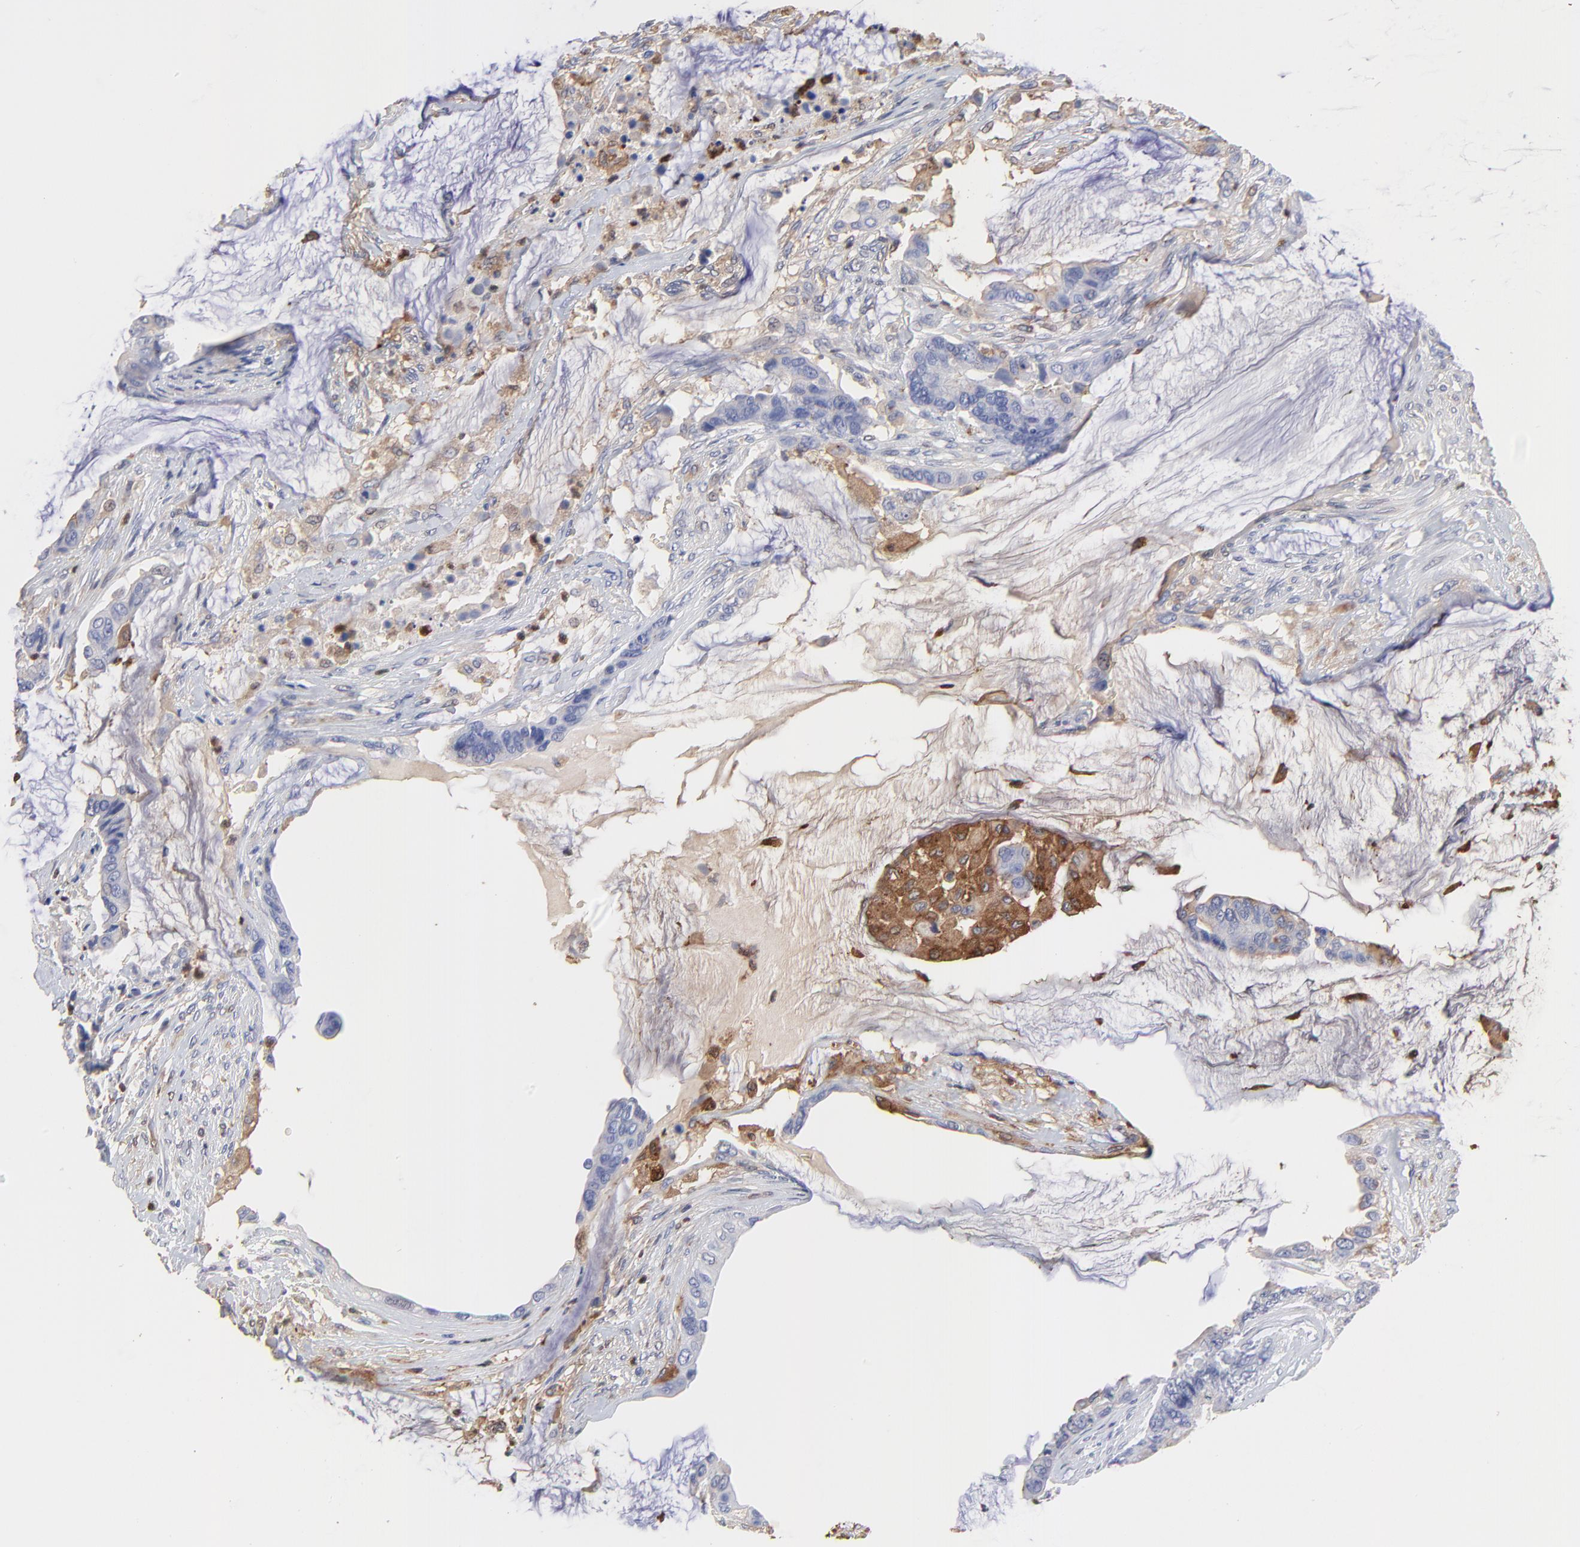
{"staining": {"intensity": "negative", "quantity": "none", "location": "none"}, "tissue": "colorectal cancer", "cell_type": "Tumor cells", "image_type": "cancer", "snomed": [{"axis": "morphology", "description": "Adenocarcinoma, NOS"}, {"axis": "topography", "description": "Rectum"}], "caption": "Adenocarcinoma (colorectal) was stained to show a protein in brown. There is no significant staining in tumor cells. (Immunohistochemistry, brightfield microscopy, high magnification).", "gene": "SMARCA1", "patient": {"sex": "female", "age": 59}}